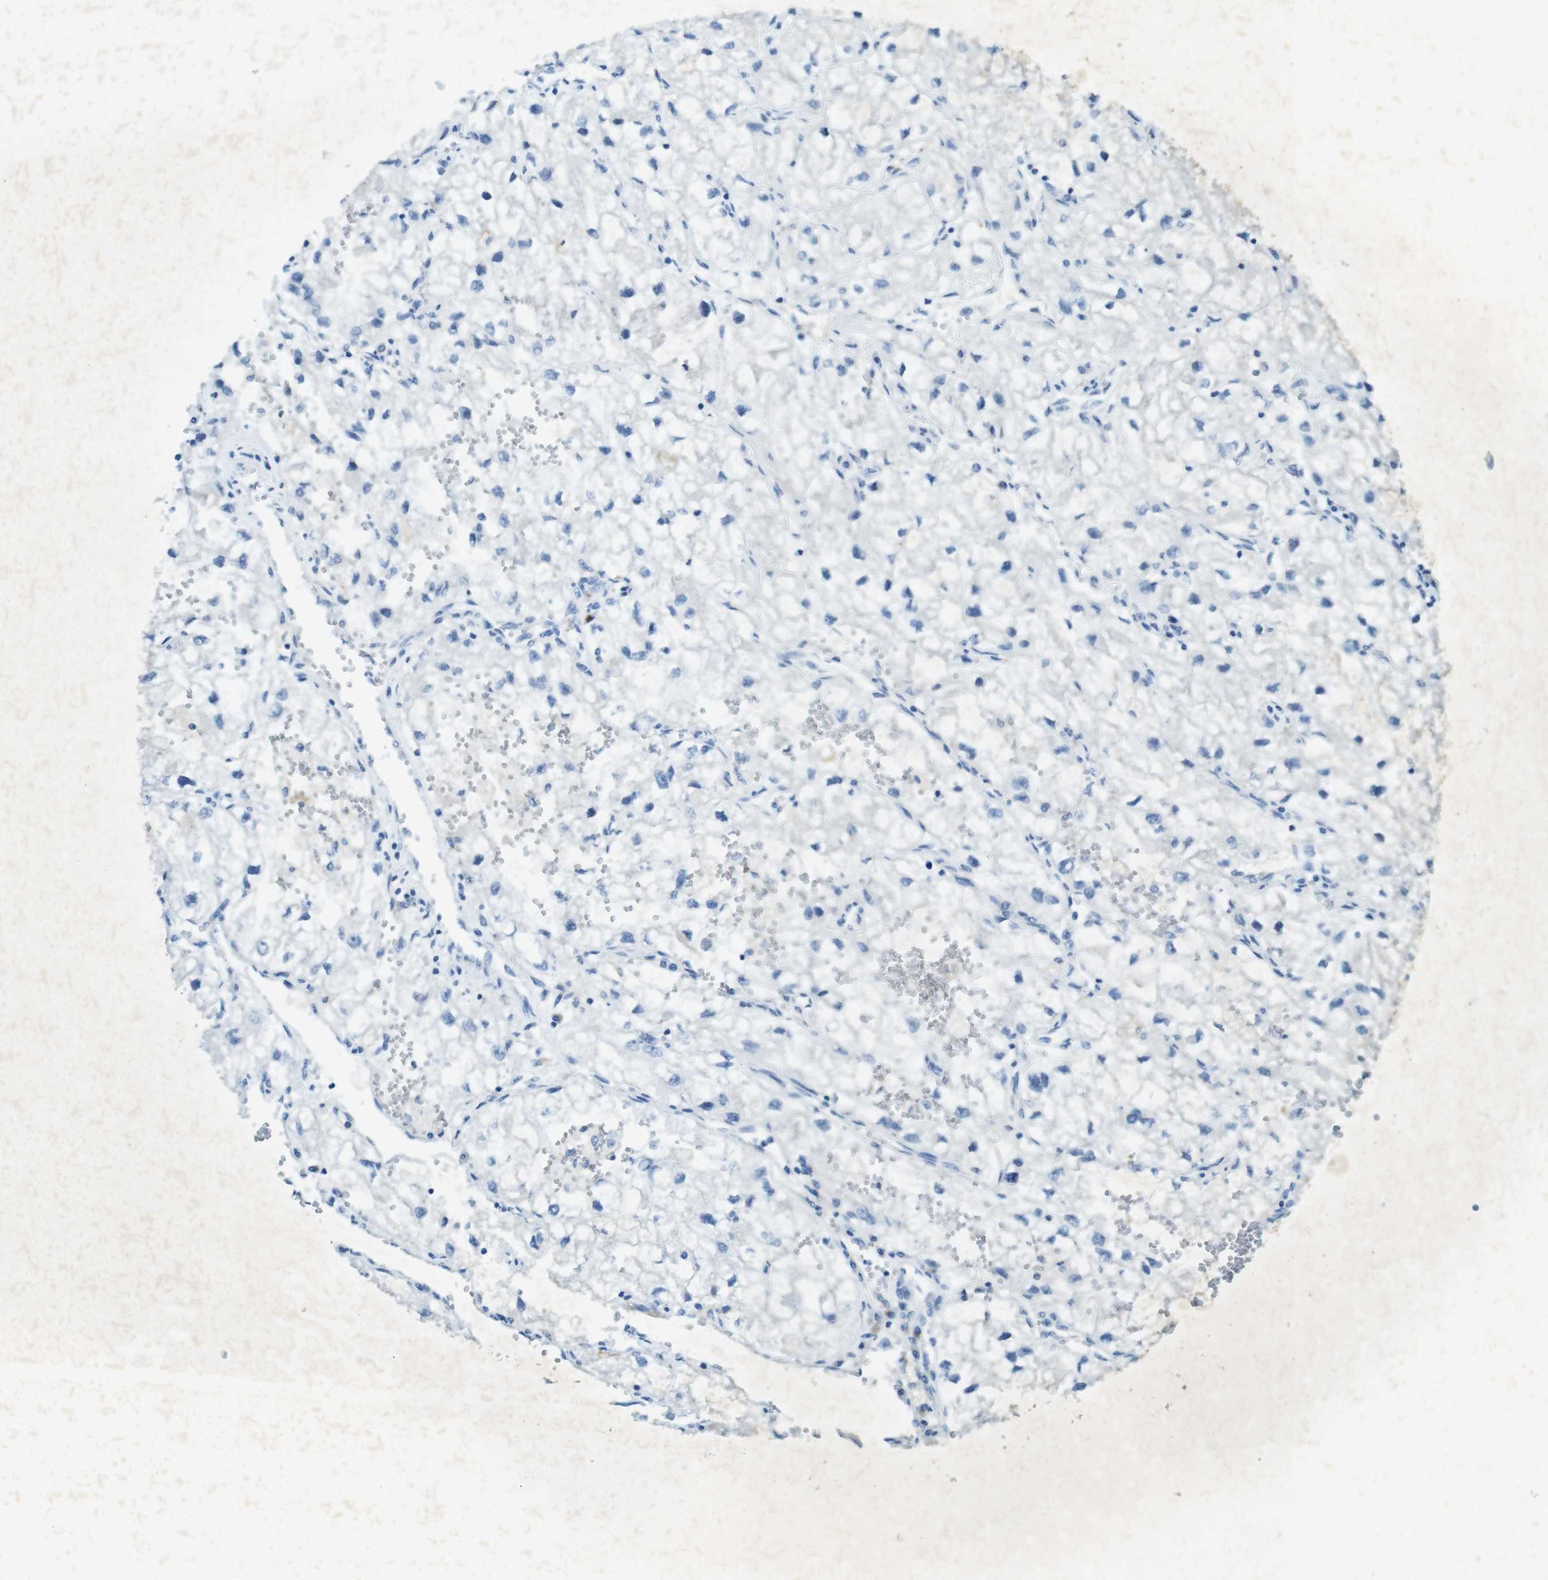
{"staining": {"intensity": "negative", "quantity": "none", "location": "none"}, "tissue": "renal cancer", "cell_type": "Tumor cells", "image_type": "cancer", "snomed": [{"axis": "morphology", "description": "Adenocarcinoma, NOS"}, {"axis": "topography", "description": "Kidney"}], "caption": "This is an immunohistochemistry (IHC) histopathology image of renal adenocarcinoma. There is no staining in tumor cells.", "gene": "CD320", "patient": {"sex": "female", "age": 70}}